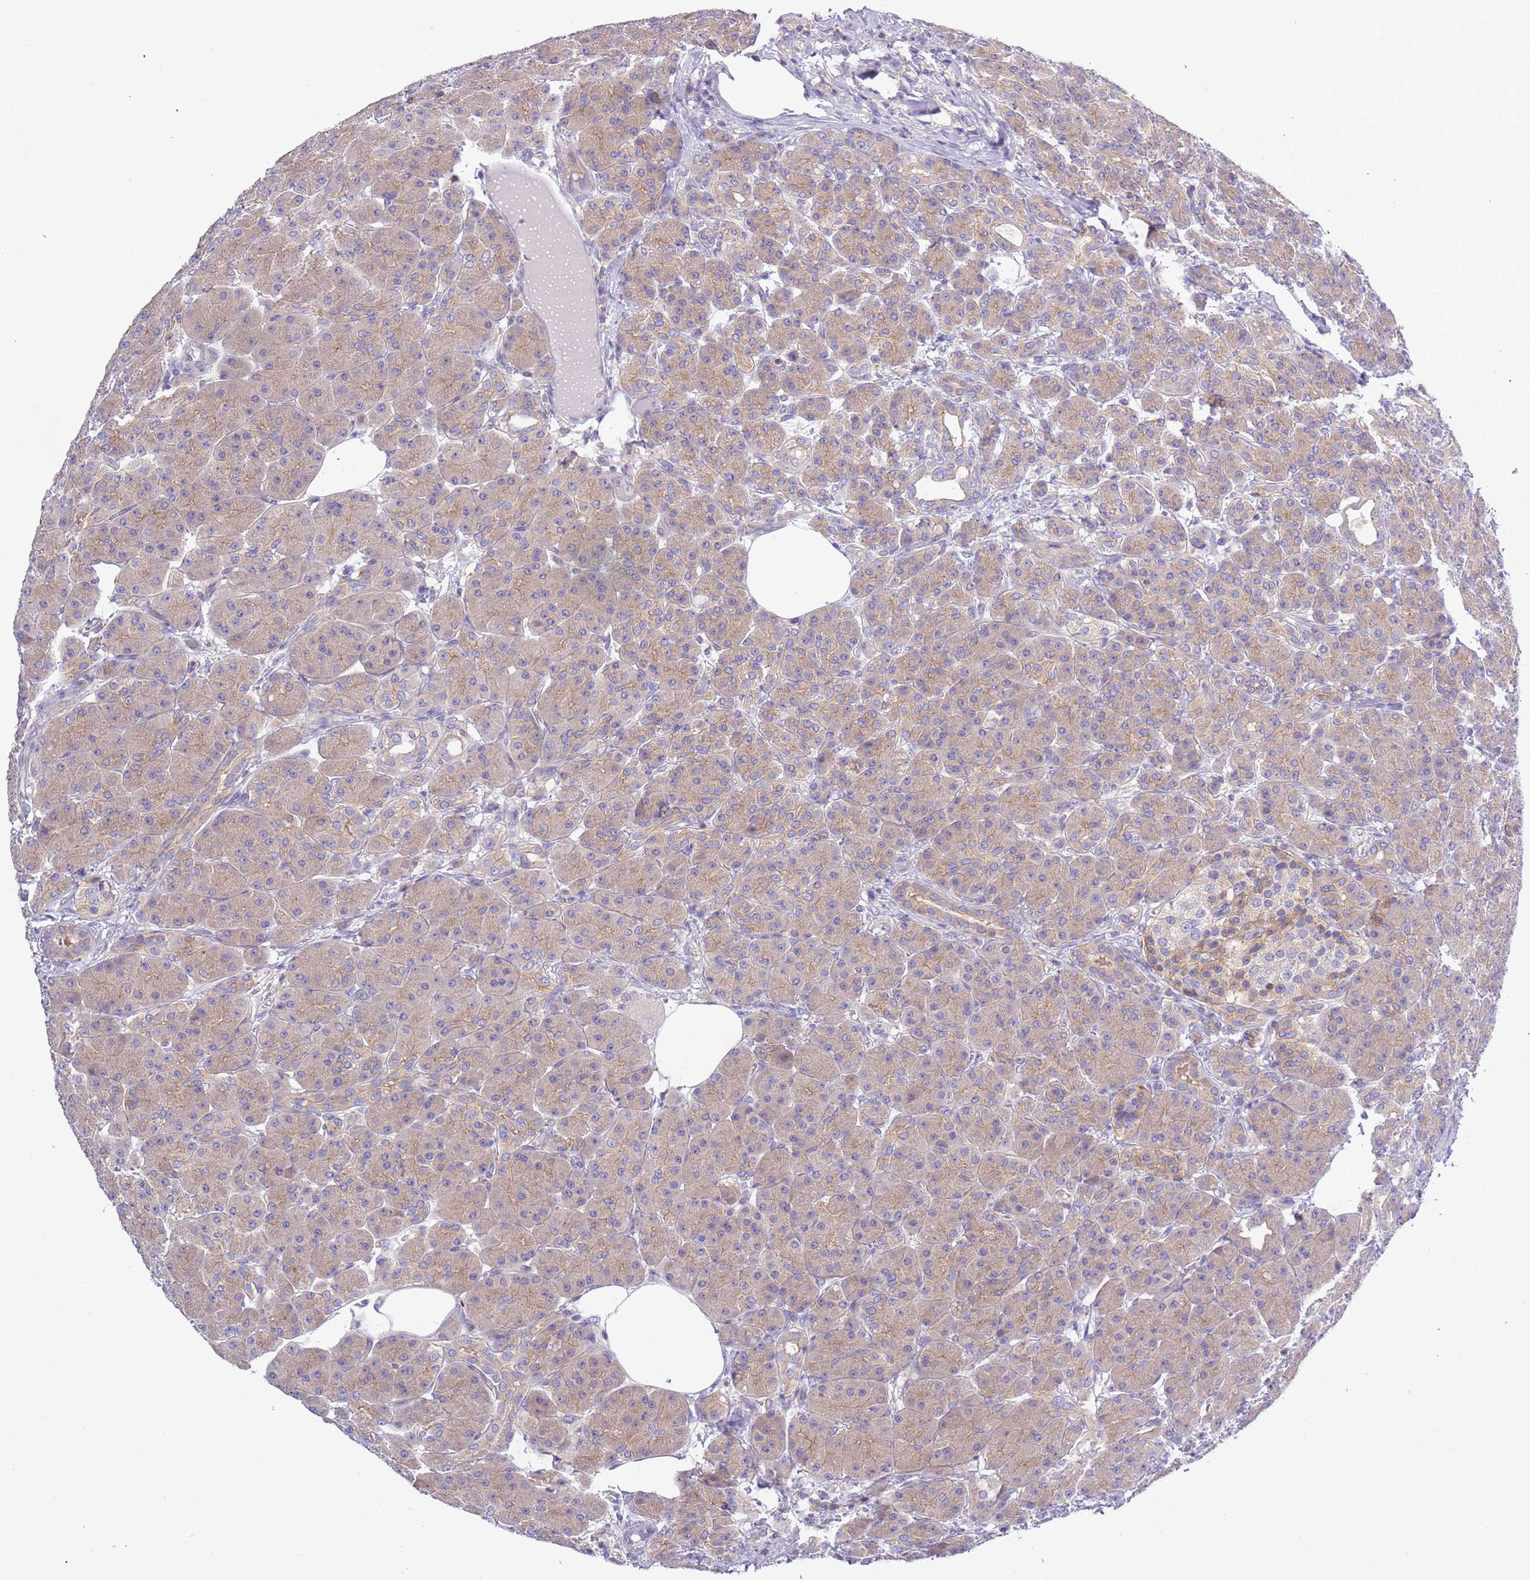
{"staining": {"intensity": "moderate", "quantity": "25%-75%", "location": "cytoplasmic/membranous"}, "tissue": "pancreas", "cell_type": "Exocrine glandular cells", "image_type": "normal", "snomed": [{"axis": "morphology", "description": "Normal tissue, NOS"}, {"axis": "topography", "description": "Pancreas"}], "caption": "Brown immunohistochemical staining in unremarkable pancreas exhibits moderate cytoplasmic/membranous expression in about 25%-75% of exocrine glandular cells. (IHC, brightfield microscopy, high magnification).", "gene": "STIP1", "patient": {"sex": "male", "age": 63}}